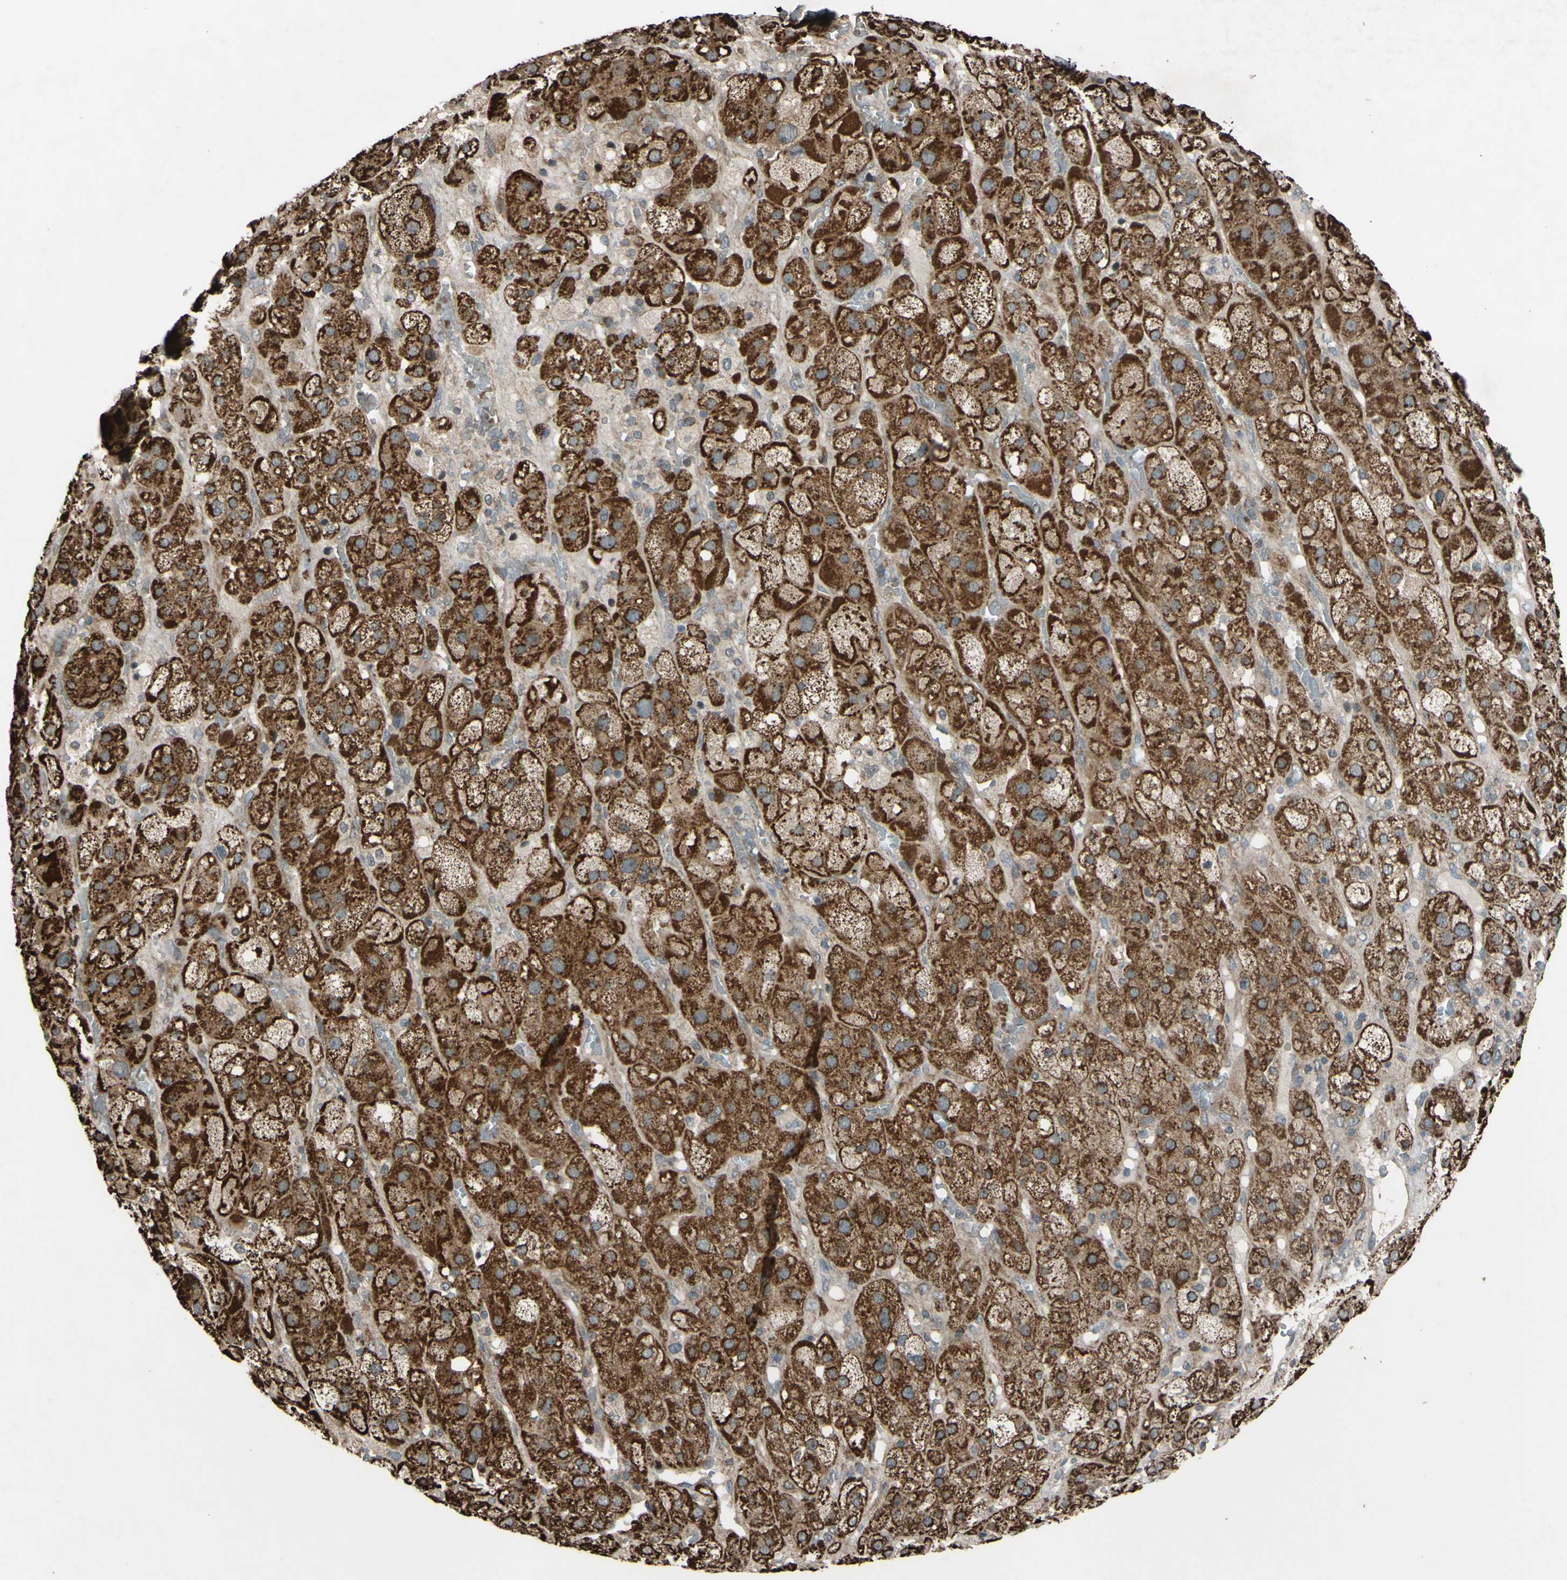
{"staining": {"intensity": "strong", "quantity": ">75%", "location": "cytoplasmic/membranous"}, "tissue": "adrenal gland", "cell_type": "Glandular cells", "image_type": "normal", "snomed": [{"axis": "morphology", "description": "Normal tissue, NOS"}, {"axis": "topography", "description": "Adrenal gland"}], "caption": "Immunohistochemistry (IHC) of normal human adrenal gland demonstrates high levels of strong cytoplasmic/membranous expression in about >75% of glandular cells. The staining is performed using DAB (3,3'-diaminobenzidine) brown chromogen to label protein expression. The nuclei are counter-stained blue using hematoxylin.", "gene": "ACOT8", "patient": {"sex": "female", "age": 47}}